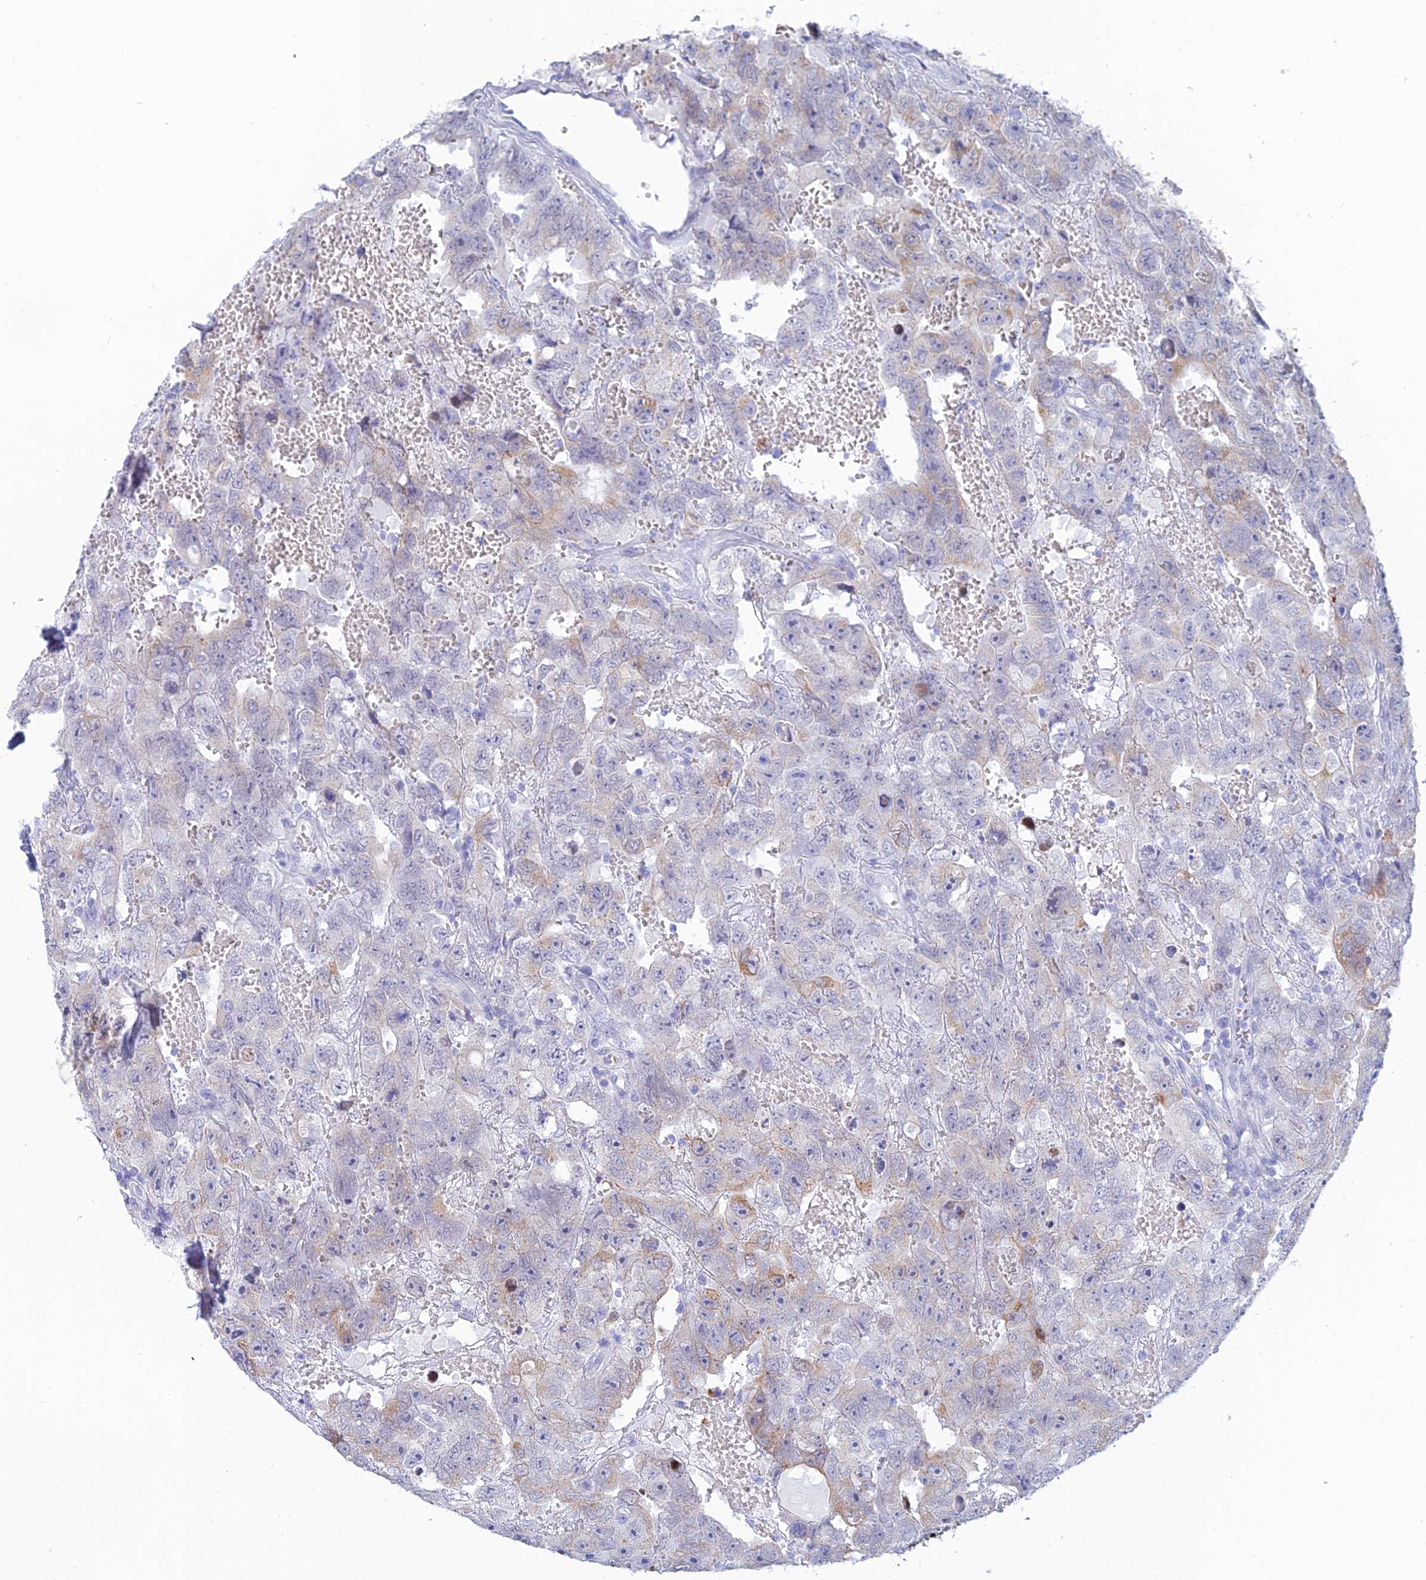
{"staining": {"intensity": "weak", "quantity": "<25%", "location": "cytoplasmic/membranous"}, "tissue": "testis cancer", "cell_type": "Tumor cells", "image_type": "cancer", "snomed": [{"axis": "morphology", "description": "Carcinoma, Embryonal, NOS"}, {"axis": "topography", "description": "Testis"}], "caption": "A high-resolution histopathology image shows immunohistochemistry (IHC) staining of testis cancer, which displays no significant positivity in tumor cells.", "gene": "CEP152", "patient": {"sex": "male", "age": 45}}